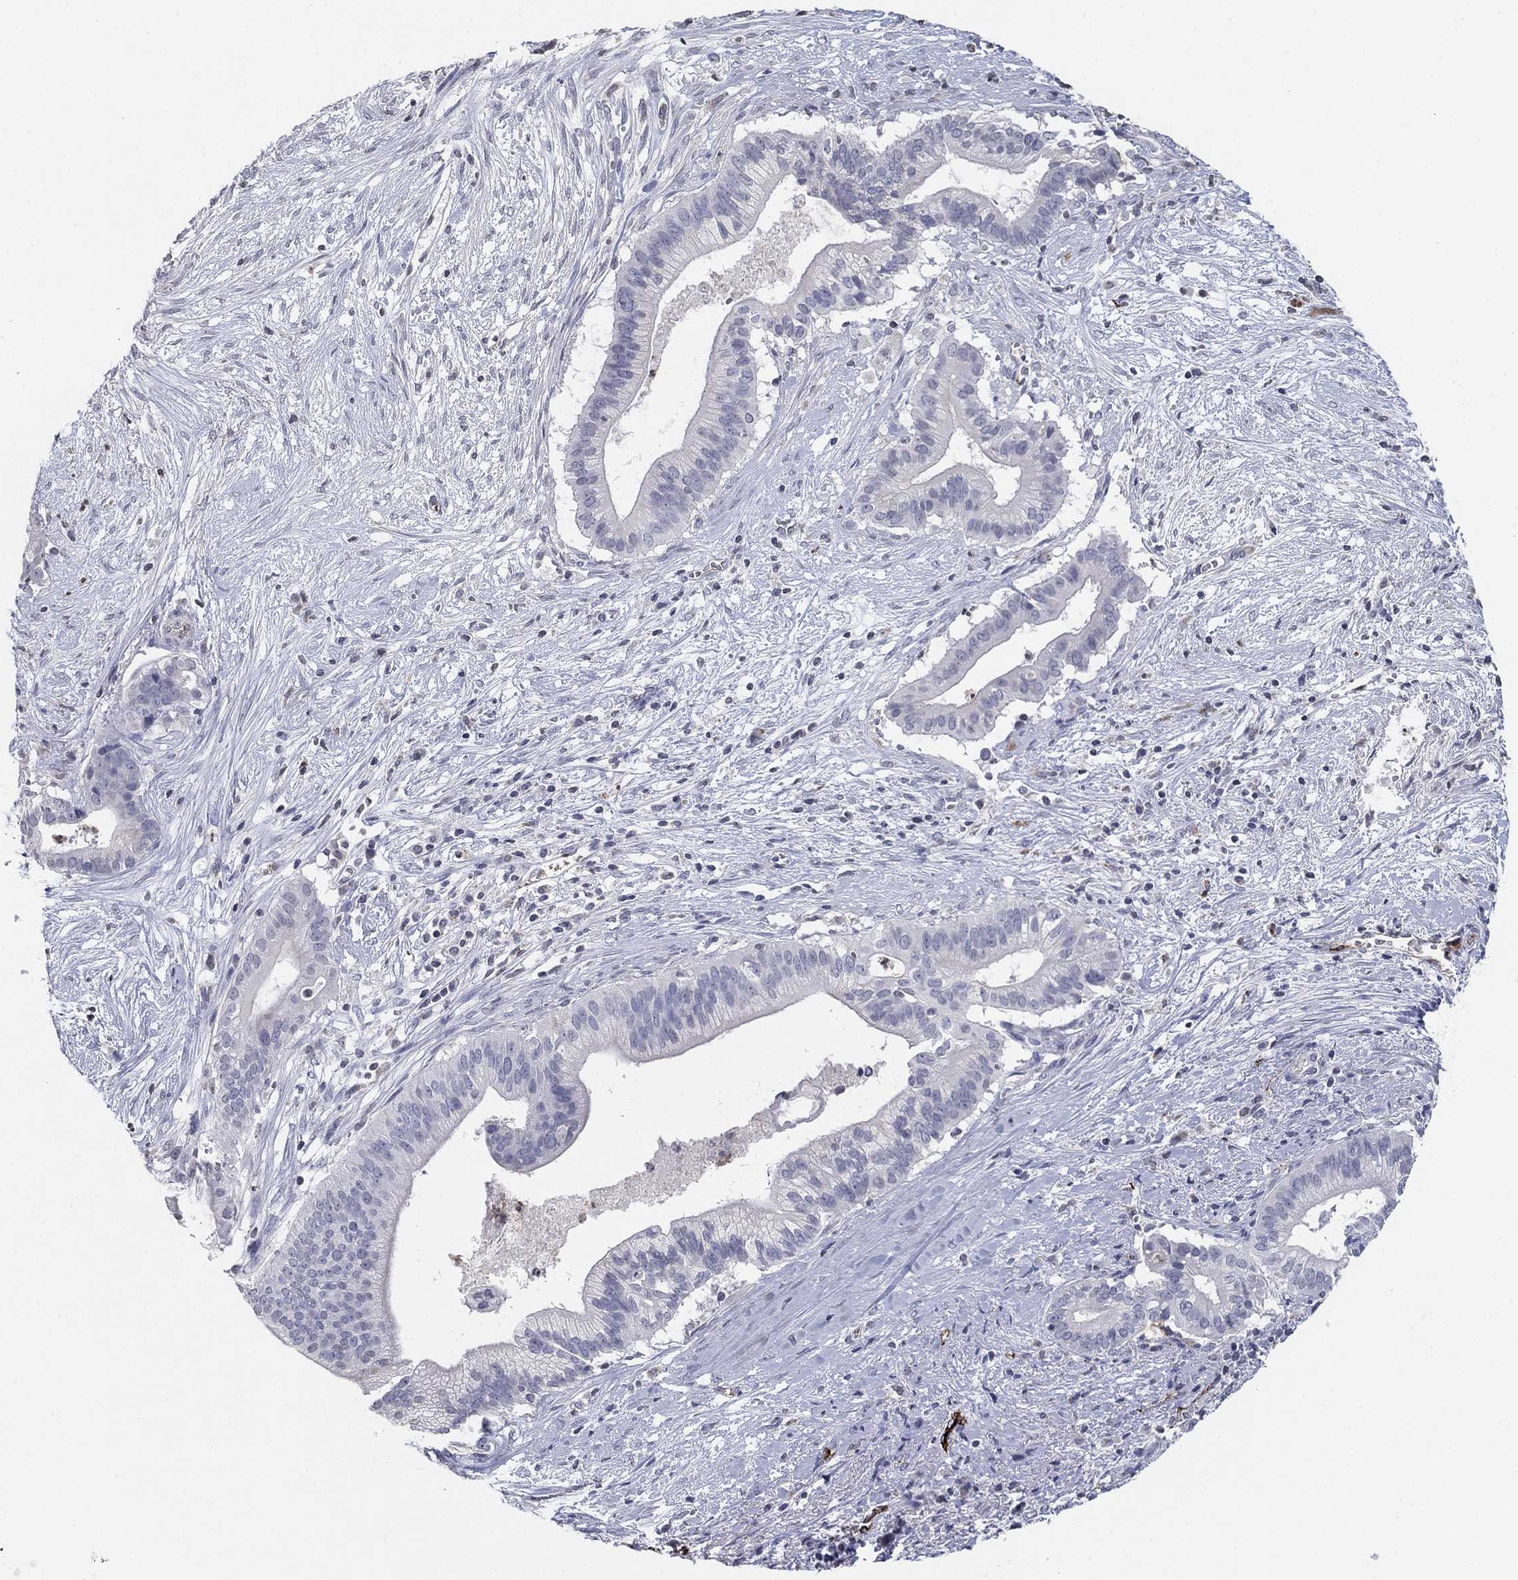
{"staining": {"intensity": "negative", "quantity": "none", "location": "none"}, "tissue": "pancreatic cancer", "cell_type": "Tumor cells", "image_type": "cancer", "snomed": [{"axis": "morphology", "description": "Adenocarcinoma, NOS"}, {"axis": "topography", "description": "Pancreas"}], "caption": "Pancreatic cancer (adenocarcinoma) was stained to show a protein in brown. There is no significant staining in tumor cells. (DAB IHC with hematoxylin counter stain).", "gene": "TINAG", "patient": {"sex": "male", "age": 61}}